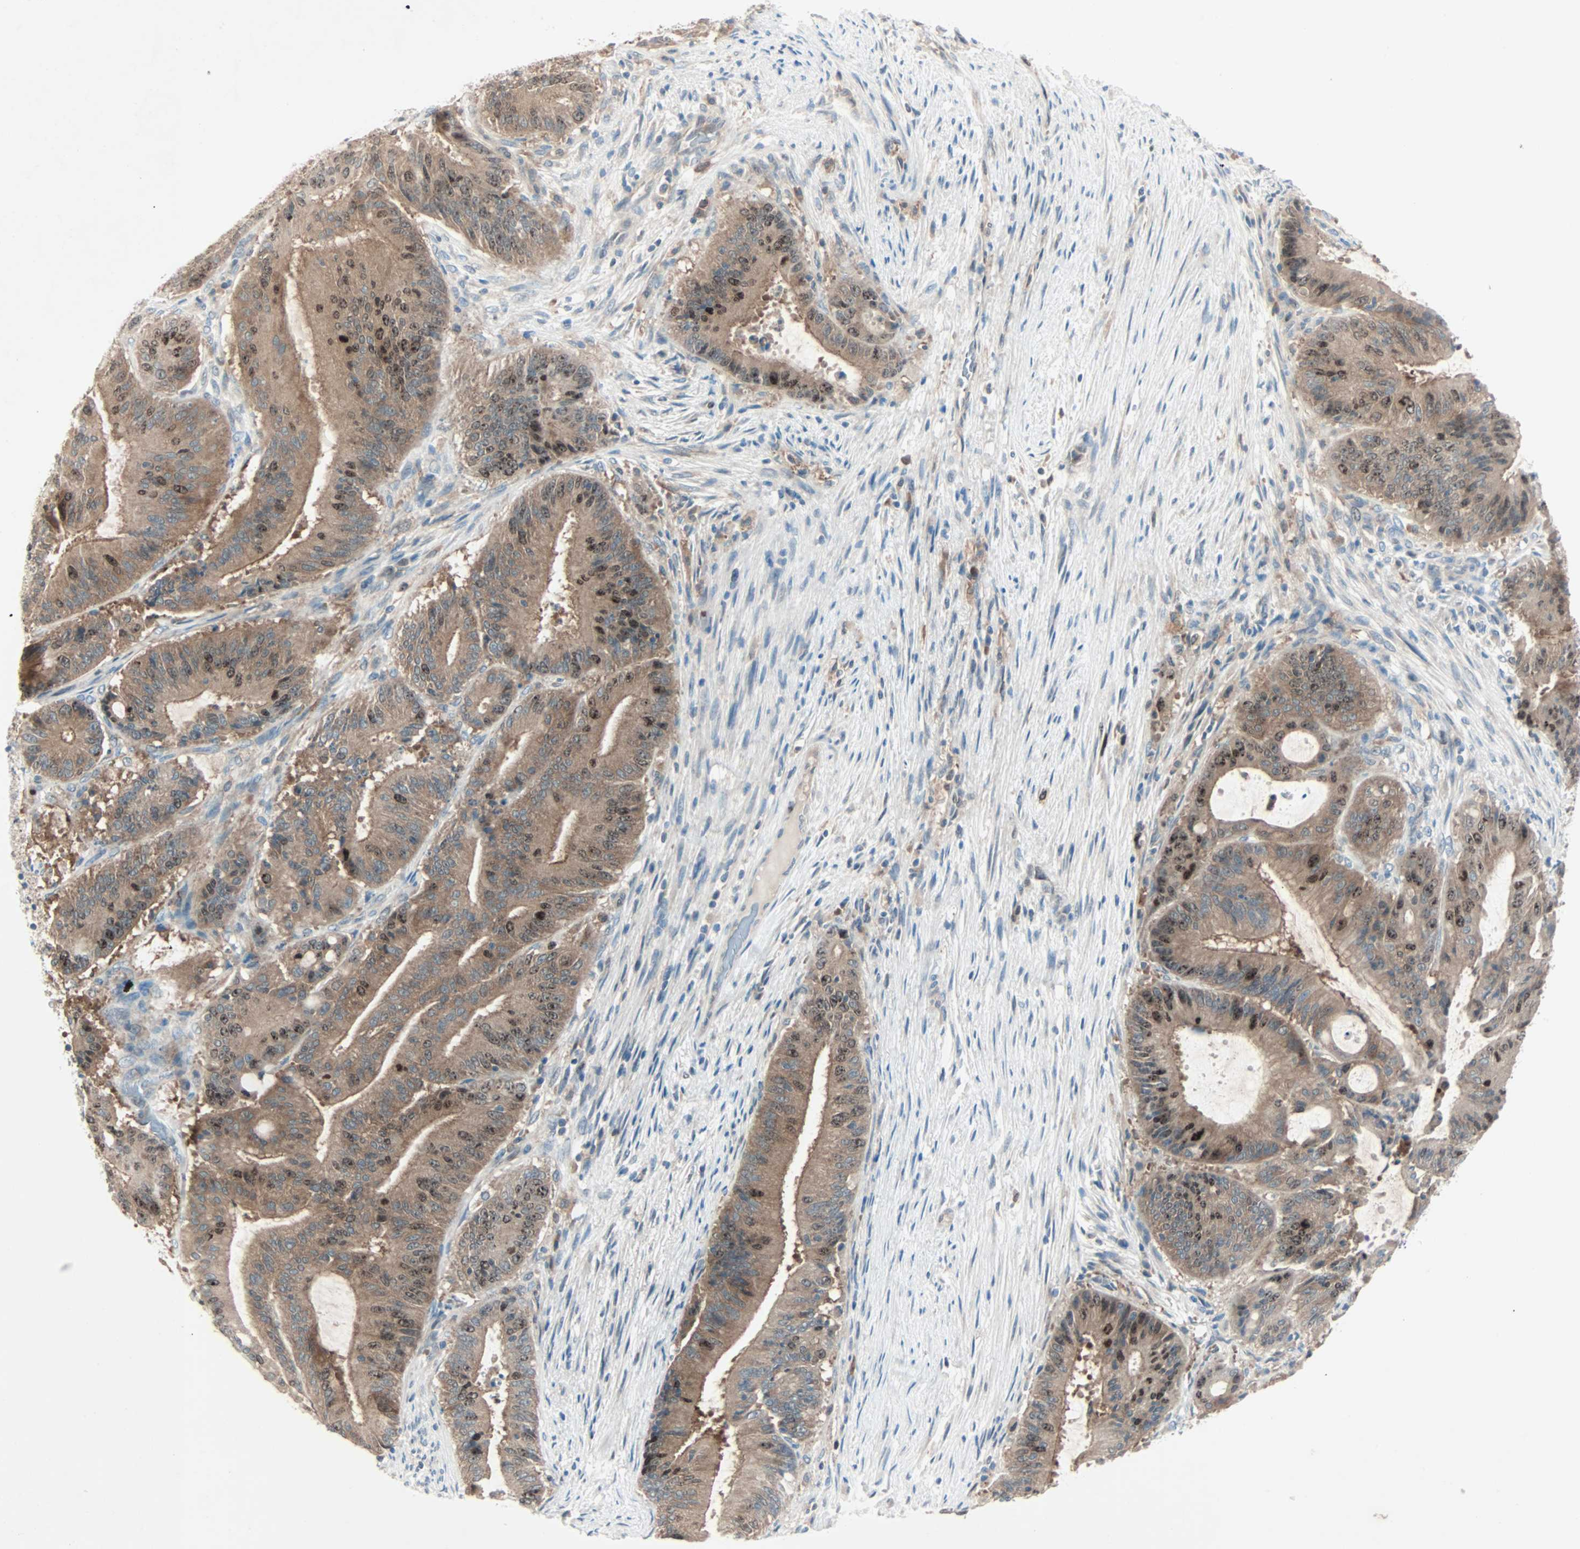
{"staining": {"intensity": "moderate", "quantity": ">75%", "location": "cytoplasmic/membranous"}, "tissue": "liver cancer", "cell_type": "Tumor cells", "image_type": "cancer", "snomed": [{"axis": "morphology", "description": "Cholangiocarcinoma"}, {"axis": "topography", "description": "Liver"}], "caption": "Immunohistochemical staining of human cholangiocarcinoma (liver) demonstrates medium levels of moderate cytoplasmic/membranous expression in approximately >75% of tumor cells.", "gene": "SMIM8", "patient": {"sex": "female", "age": 73}}